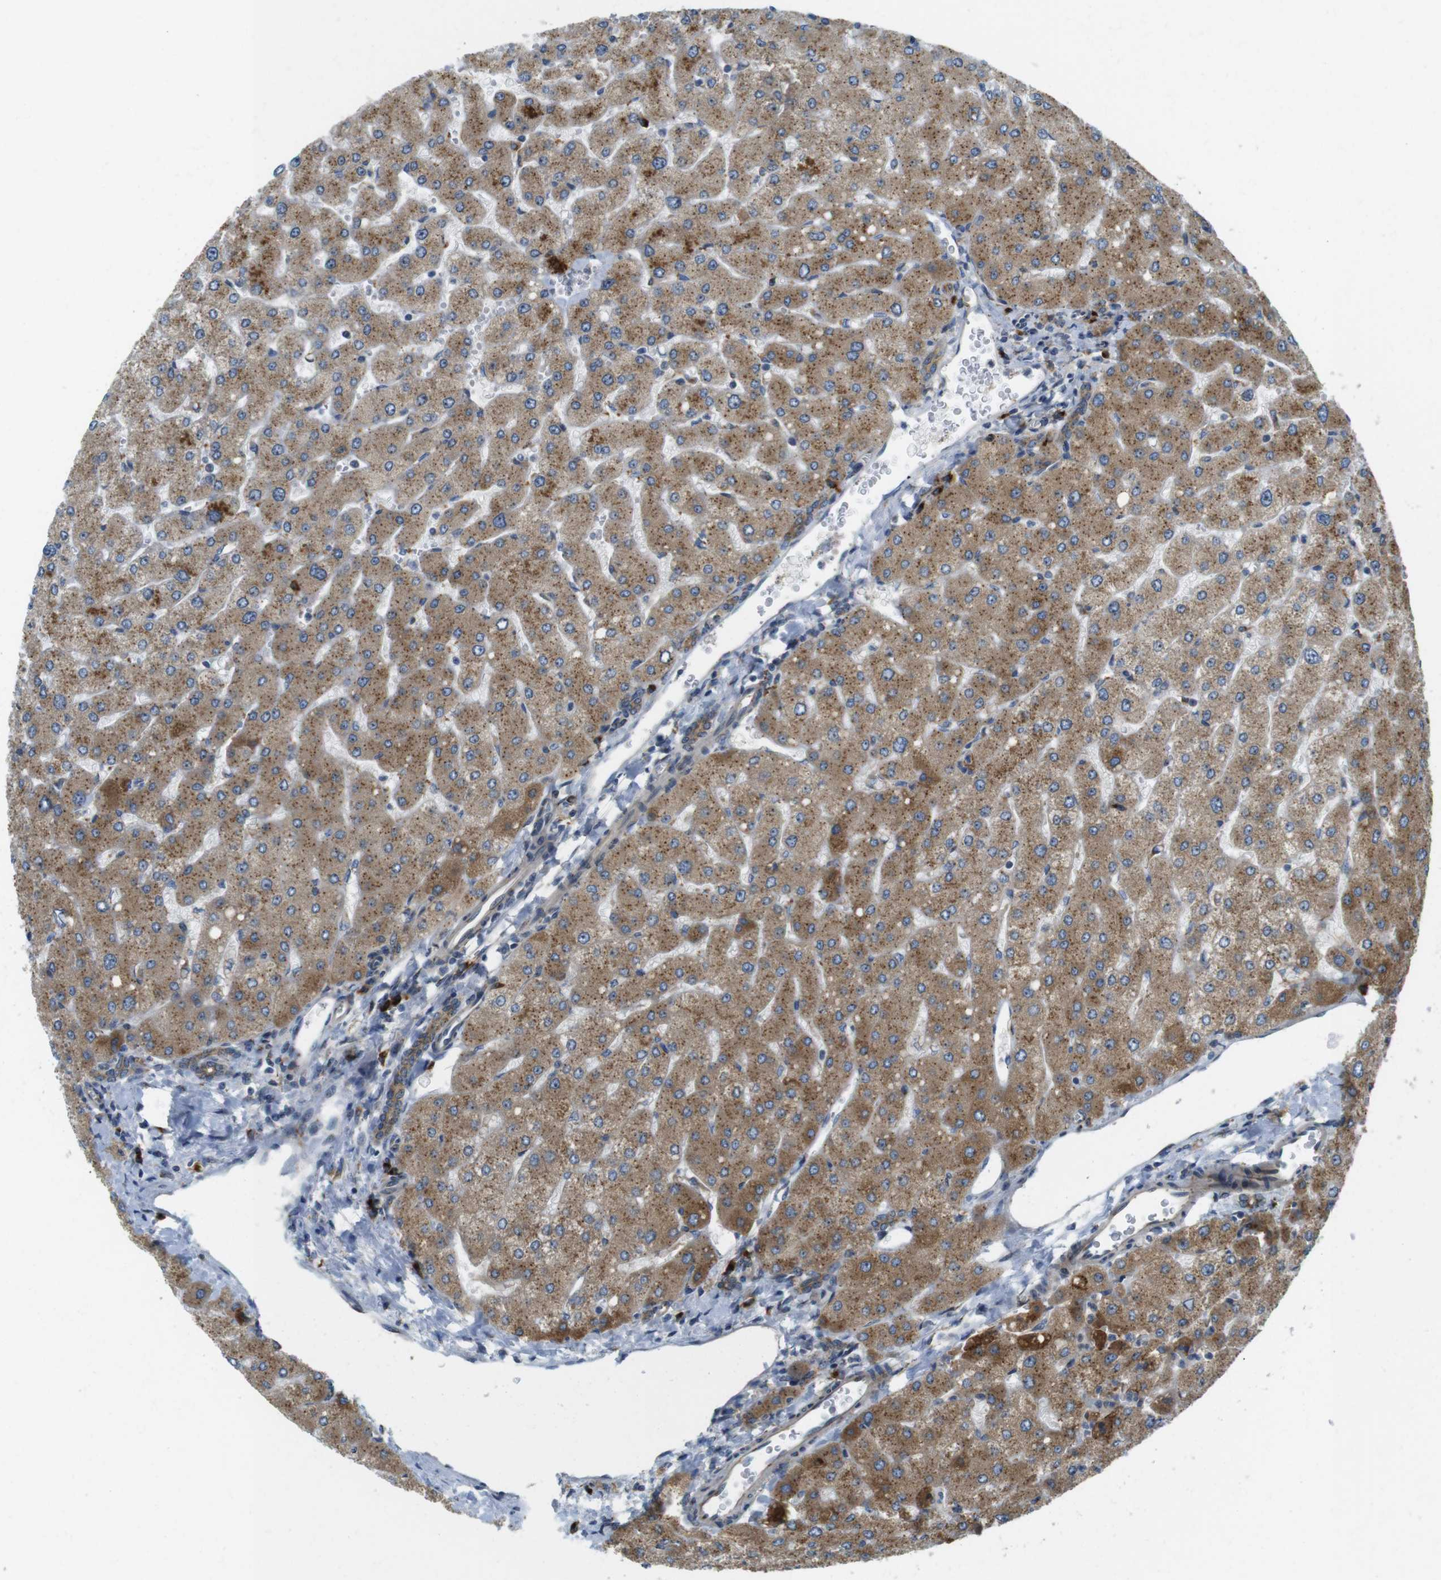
{"staining": {"intensity": "moderate", "quantity": ">75%", "location": "cytoplasmic/membranous"}, "tissue": "liver", "cell_type": "Cholangiocytes", "image_type": "normal", "snomed": [{"axis": "morphology", "description": "Normal tissue, NOS"}, {"axis": "topography", "description": "Liver"}], "caption": "Moderate cytoplasmic/membranous protein expression is identified in about >75% of cholangiocytes in liver.", "gene": "TMEM143", "patient": {"sex": "male", "age": 55}}